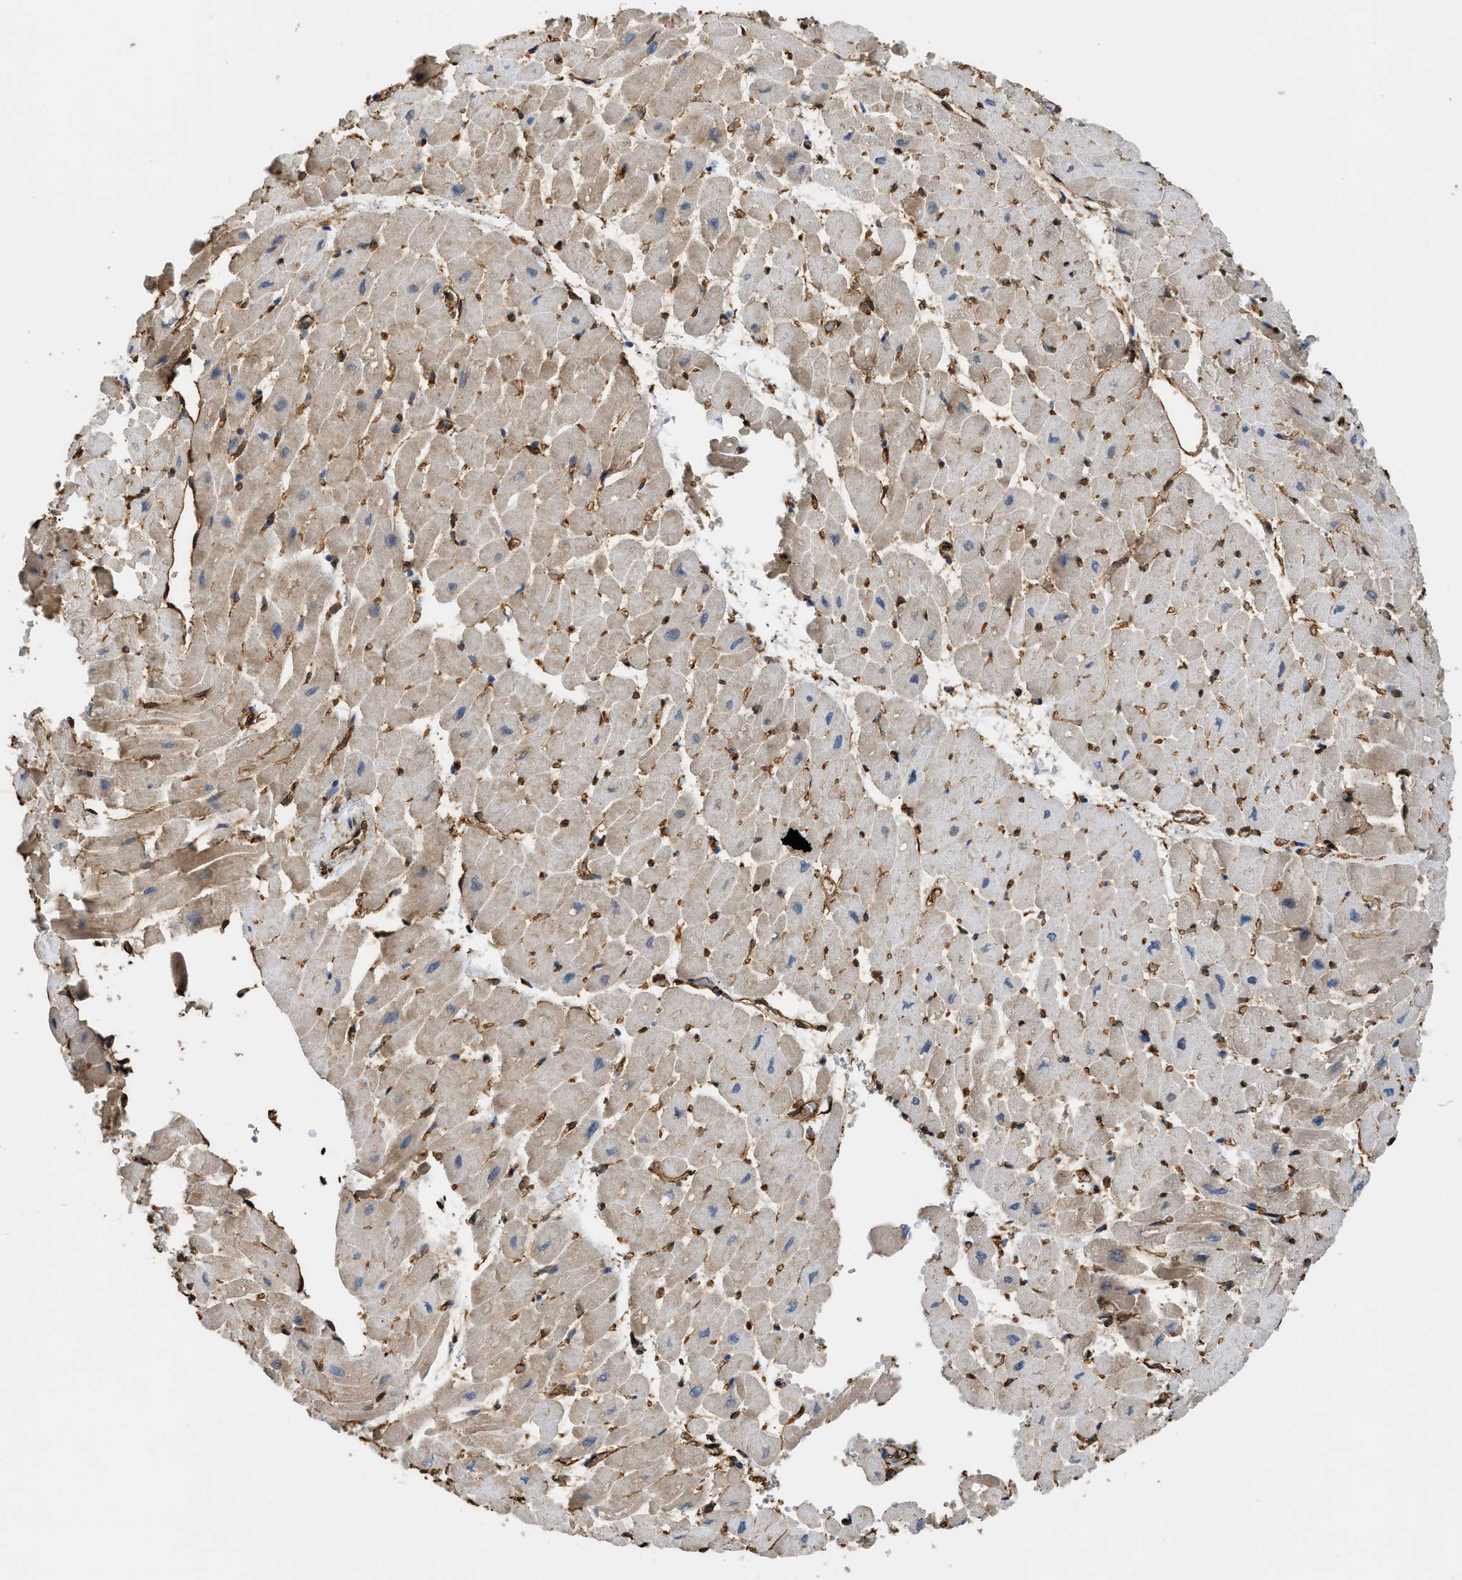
{"staining": {"intensity": "moderate", "quantity": "25%-75%", "location": "cytoplasmic/membranous"}, "tissue": "heart muscle", "cell_type": "Cardiomyocytes", "image_type": "normal", "snomed": [{"axis": "morphology", "description": "Normal tissue, NOS"}, {"axis": "topography", "description": "Heart"}], "caption": "Immunohistochemical staining of unremarkable human heart muscle displays moderate cytoplasmic/membranous protein positivity in approximately 25%-75% of cardiomyocytes. The protein of interest is shown in brown color, while the nuclei are stained blue.", "gene": "DDHD2", "patient": {"sex": "male", "age": 45}}